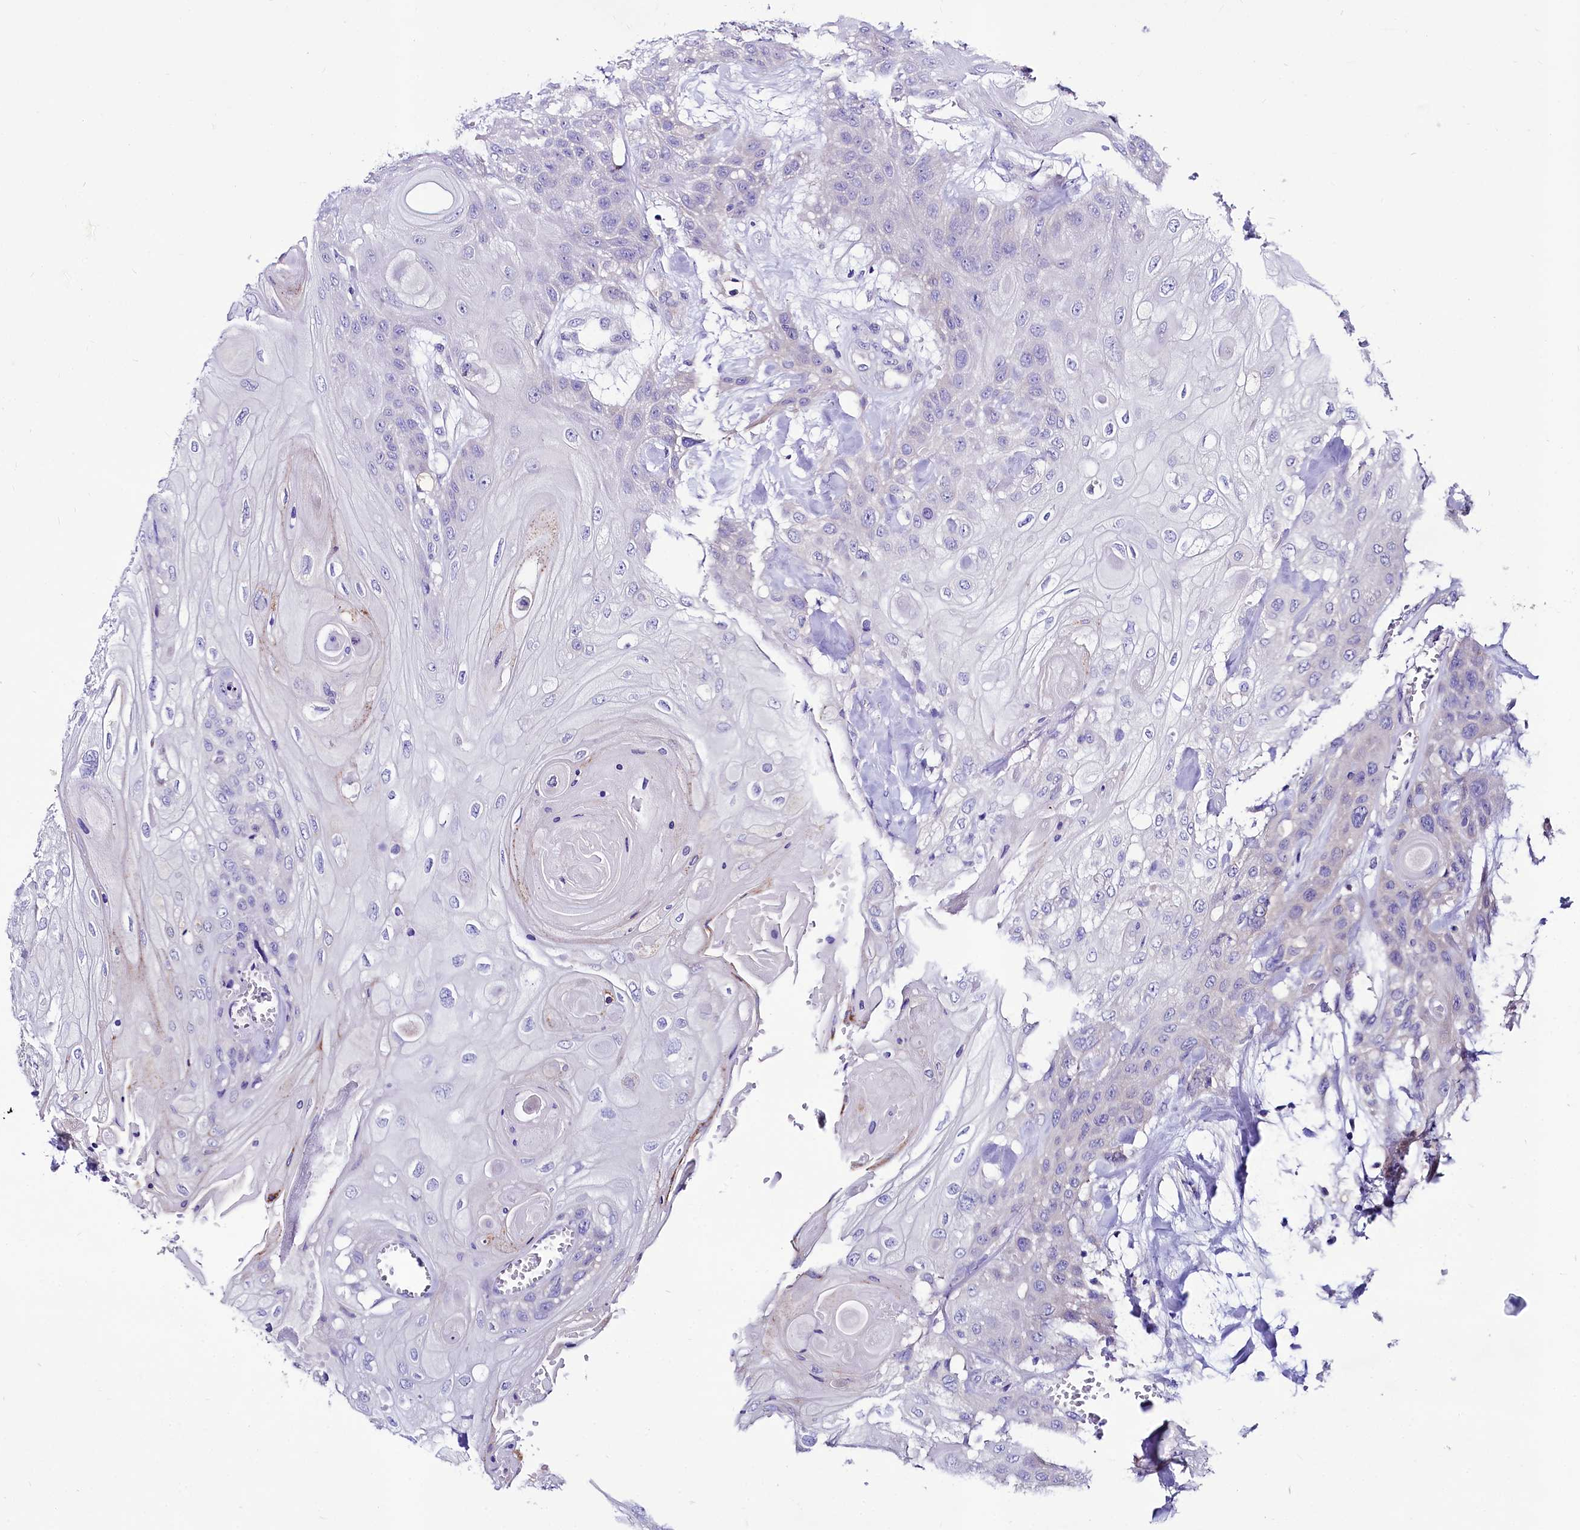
{"staining": {"intensity": "negative", "quantity": "none", "location": "none"}, "tissue": "head and neck cancer", "cell_type": "Tumor cells", "image_type": "cancer", "snomed": [{"axis": "morphology", "description": "Squamous cell carcinoma, NOS"}, {"axis": "topography", "description": "Head-Neck"}], "caption": "The photomicrograph exhibits no staining of tumor cells in squamous cell carcinoma (head and neck).", "gene": "ABHD5", "patient": {"sex": "female", "age": 43}}